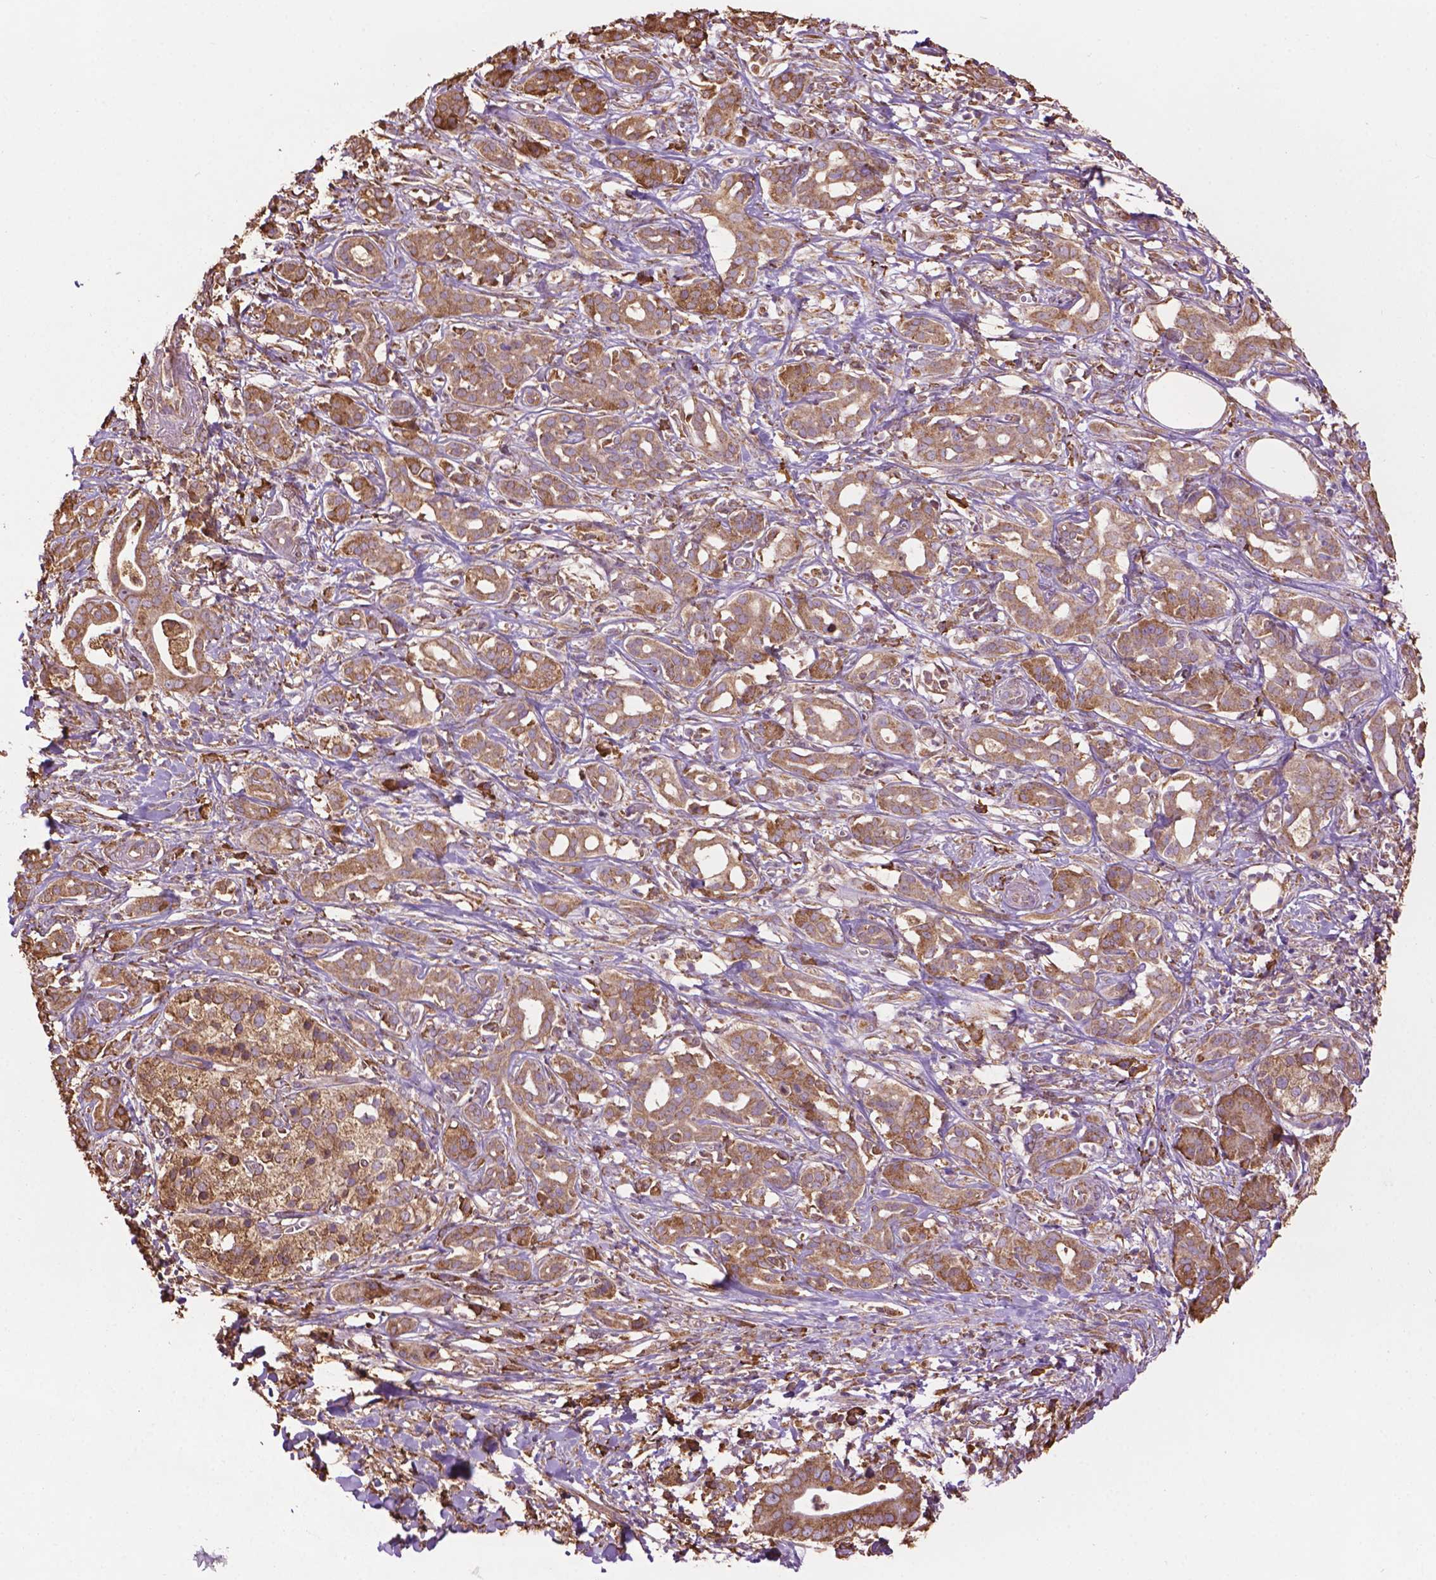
{"staining": {"intensity": "moderate", "quantity": ">75%", "location": "cytoplasmic/membranous"}, "tissue": "pancreatic cancer", "cell_type": "Tumor cells", "image_type": "cancer", "snomed": [{"axis": "morphology", "description": "Adenocarcinoma, NOS"}, {"axis": "topography", "description": "Pancreas"}], "caption": "A micrograph of pancreatic adenocarcinoma stained for a protein demonstrates moderate cytoplasmic/membranous brown staining in tumor cells. (DAB (3,3'-diaminobenzidine) = brown stain, brightfield microscopy at high magnification).", "gene": "PPP2R5E", "patient": {"sex": "male", "age": 61}}